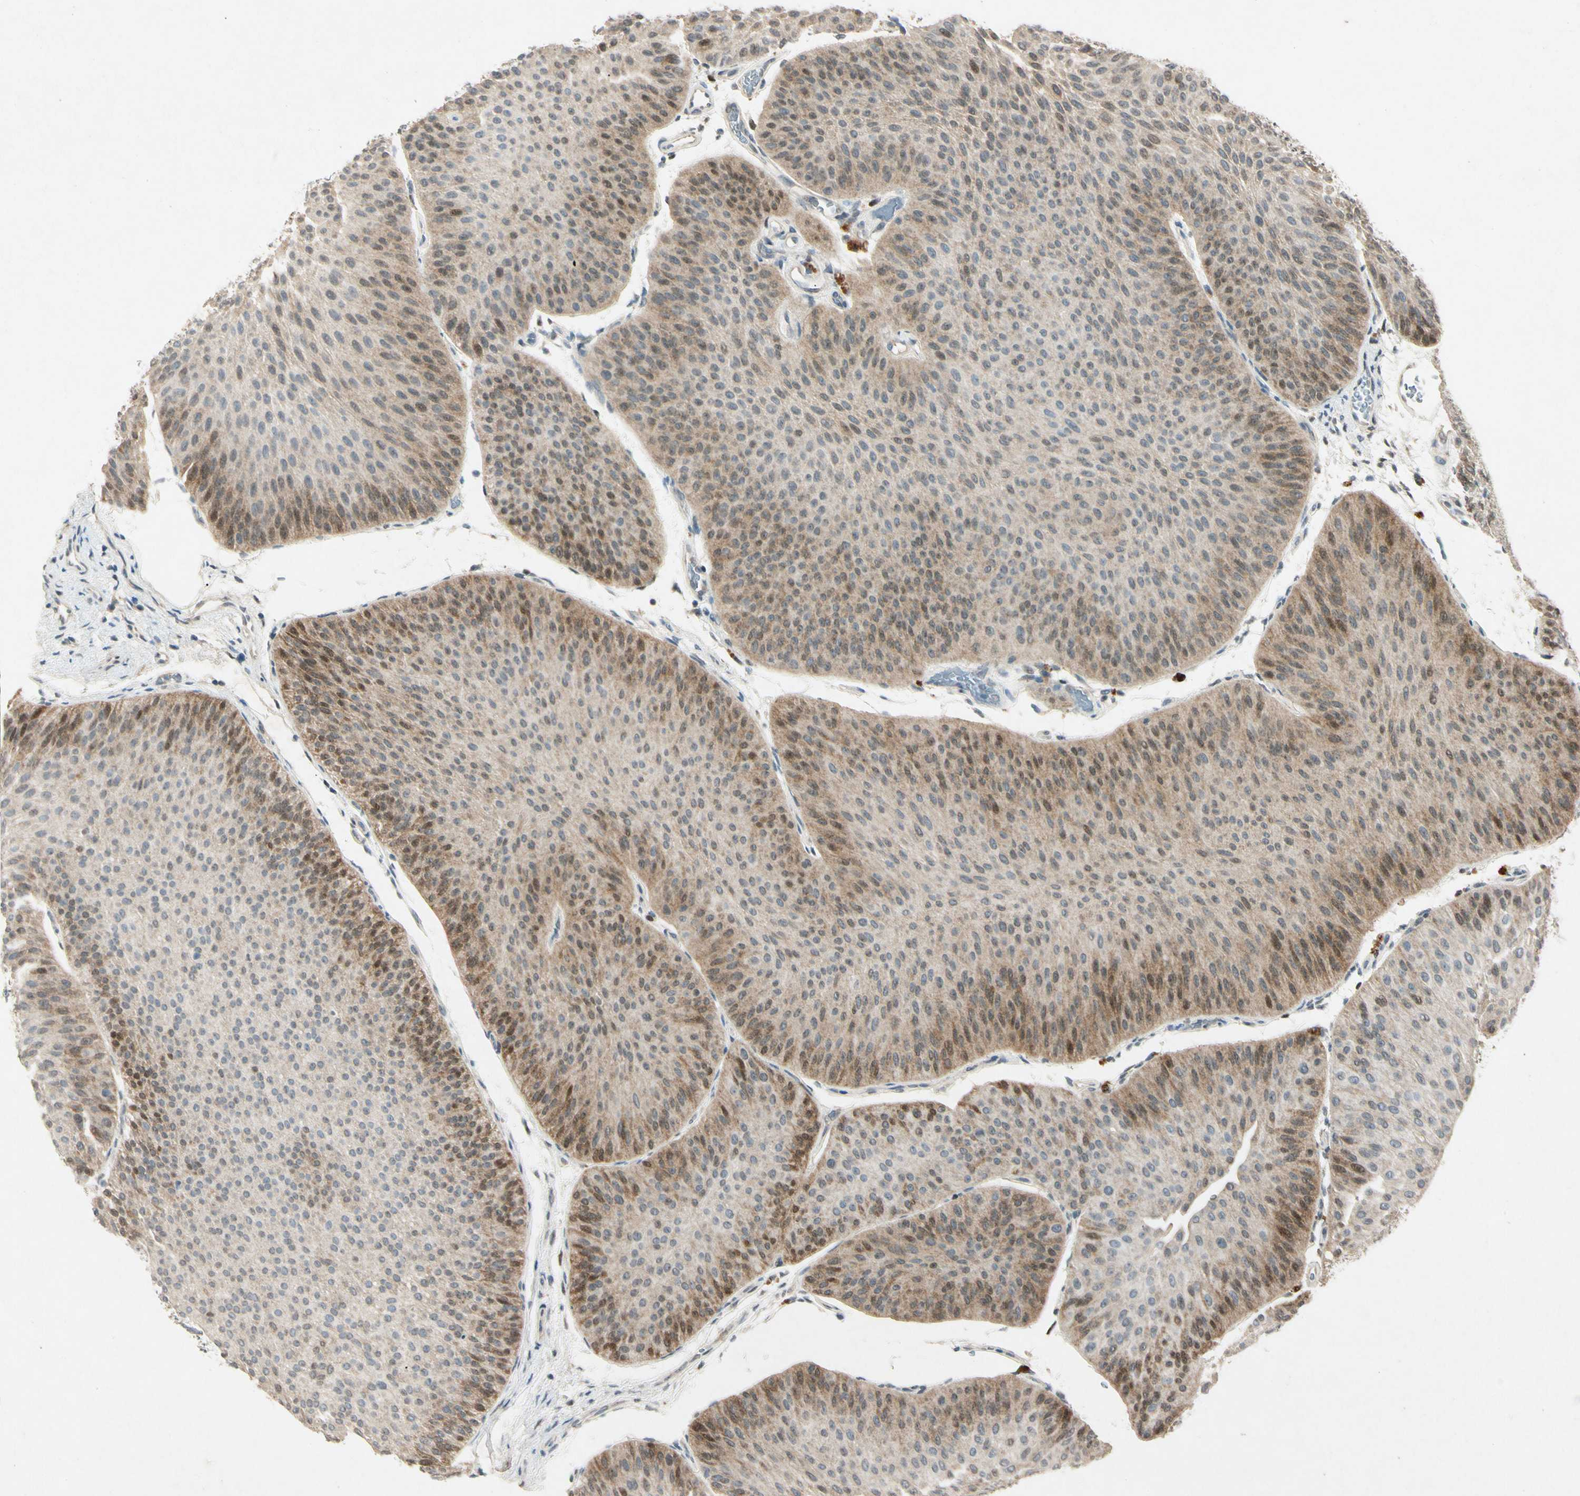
{"staining": {"intensity": "strong", "quantity": "25%-75%", "location": "cytoplasmic/membranous"}, "tissue": "urothelial cancer", "cell_type": "Tumor cells", "image_type": "cancer", "snomed": [{"axis": "morphology", "description": "Urothelial carcinoma, Low grade"}, {"axis": "topography", "description": "Urinary bladder"}], "caption": "A high amount of strong cytoplasmic/membranous staining is identified in approximately 25%-75% of tumor cells in urothelial cancer tissue. Nuclei are stained in blue.", "gene": "HSPA1B", "patient": {"sex": "female", "age": 60}}